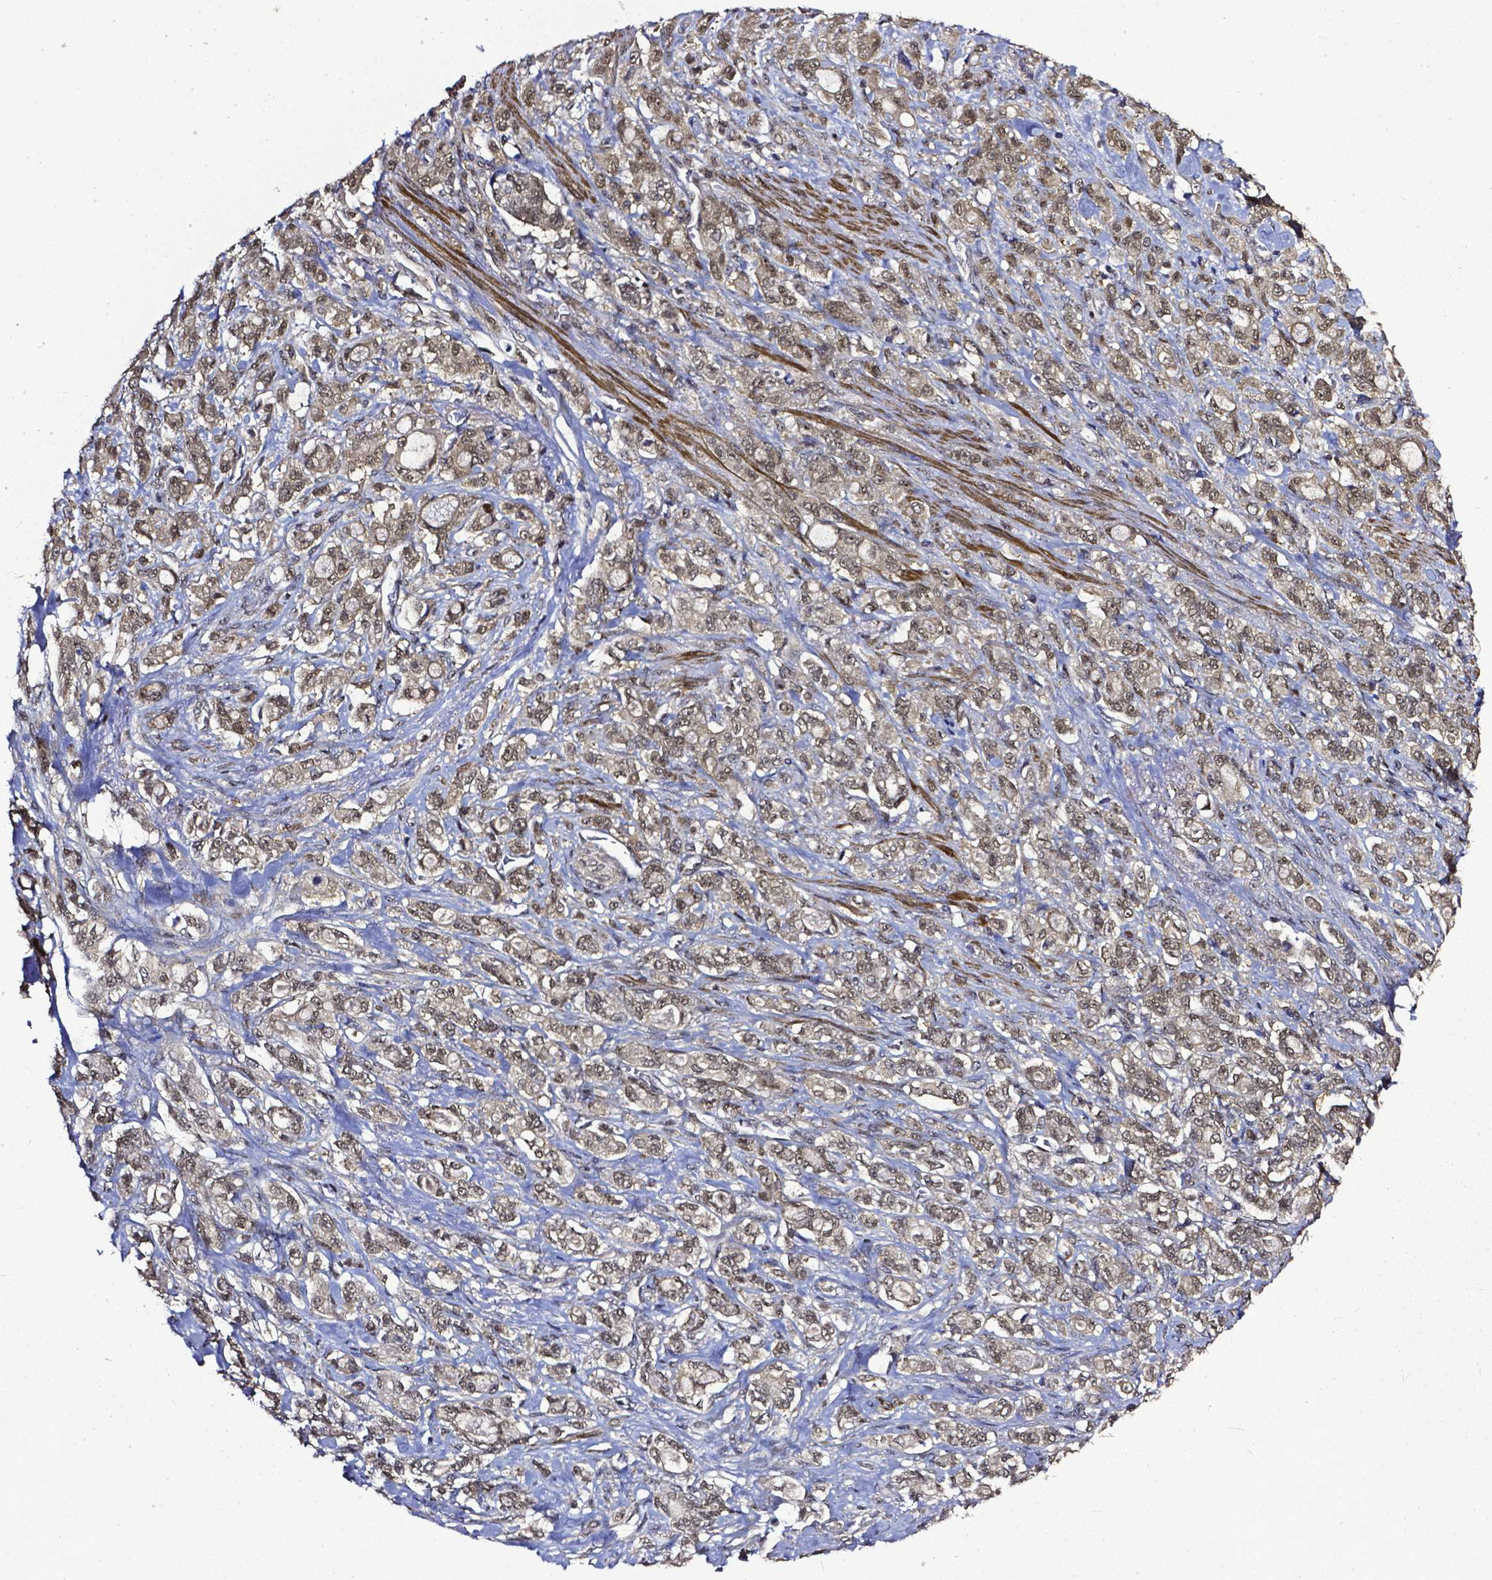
{"staining": {"intensity": "weak", "quantity": ">75%", "location": "cytoplasmic/membranous,nuclear"}, "tissue": "stomach cancer", "cell_type": "Tumor cells", "image_type": "cancer", "snomed": [{"axis": "morphology", "description": "Adenocarcinoma, NOS"}, {"axis": "topography", "description": "Stomach"}], "caption": "High-magnification brightfield microscopy of stomach adenocarcinoma stained with DAB (3,3'-diaminobenzidine) (brown) and counterstained with hematoxylin (blue). tumor cells exhibit weak cytoplasmic/membranous and nuclear positivity is appreciated in about>75% of cells.", "gene": "OTUB1", "patient": {"sex": "male", "age": 63}}